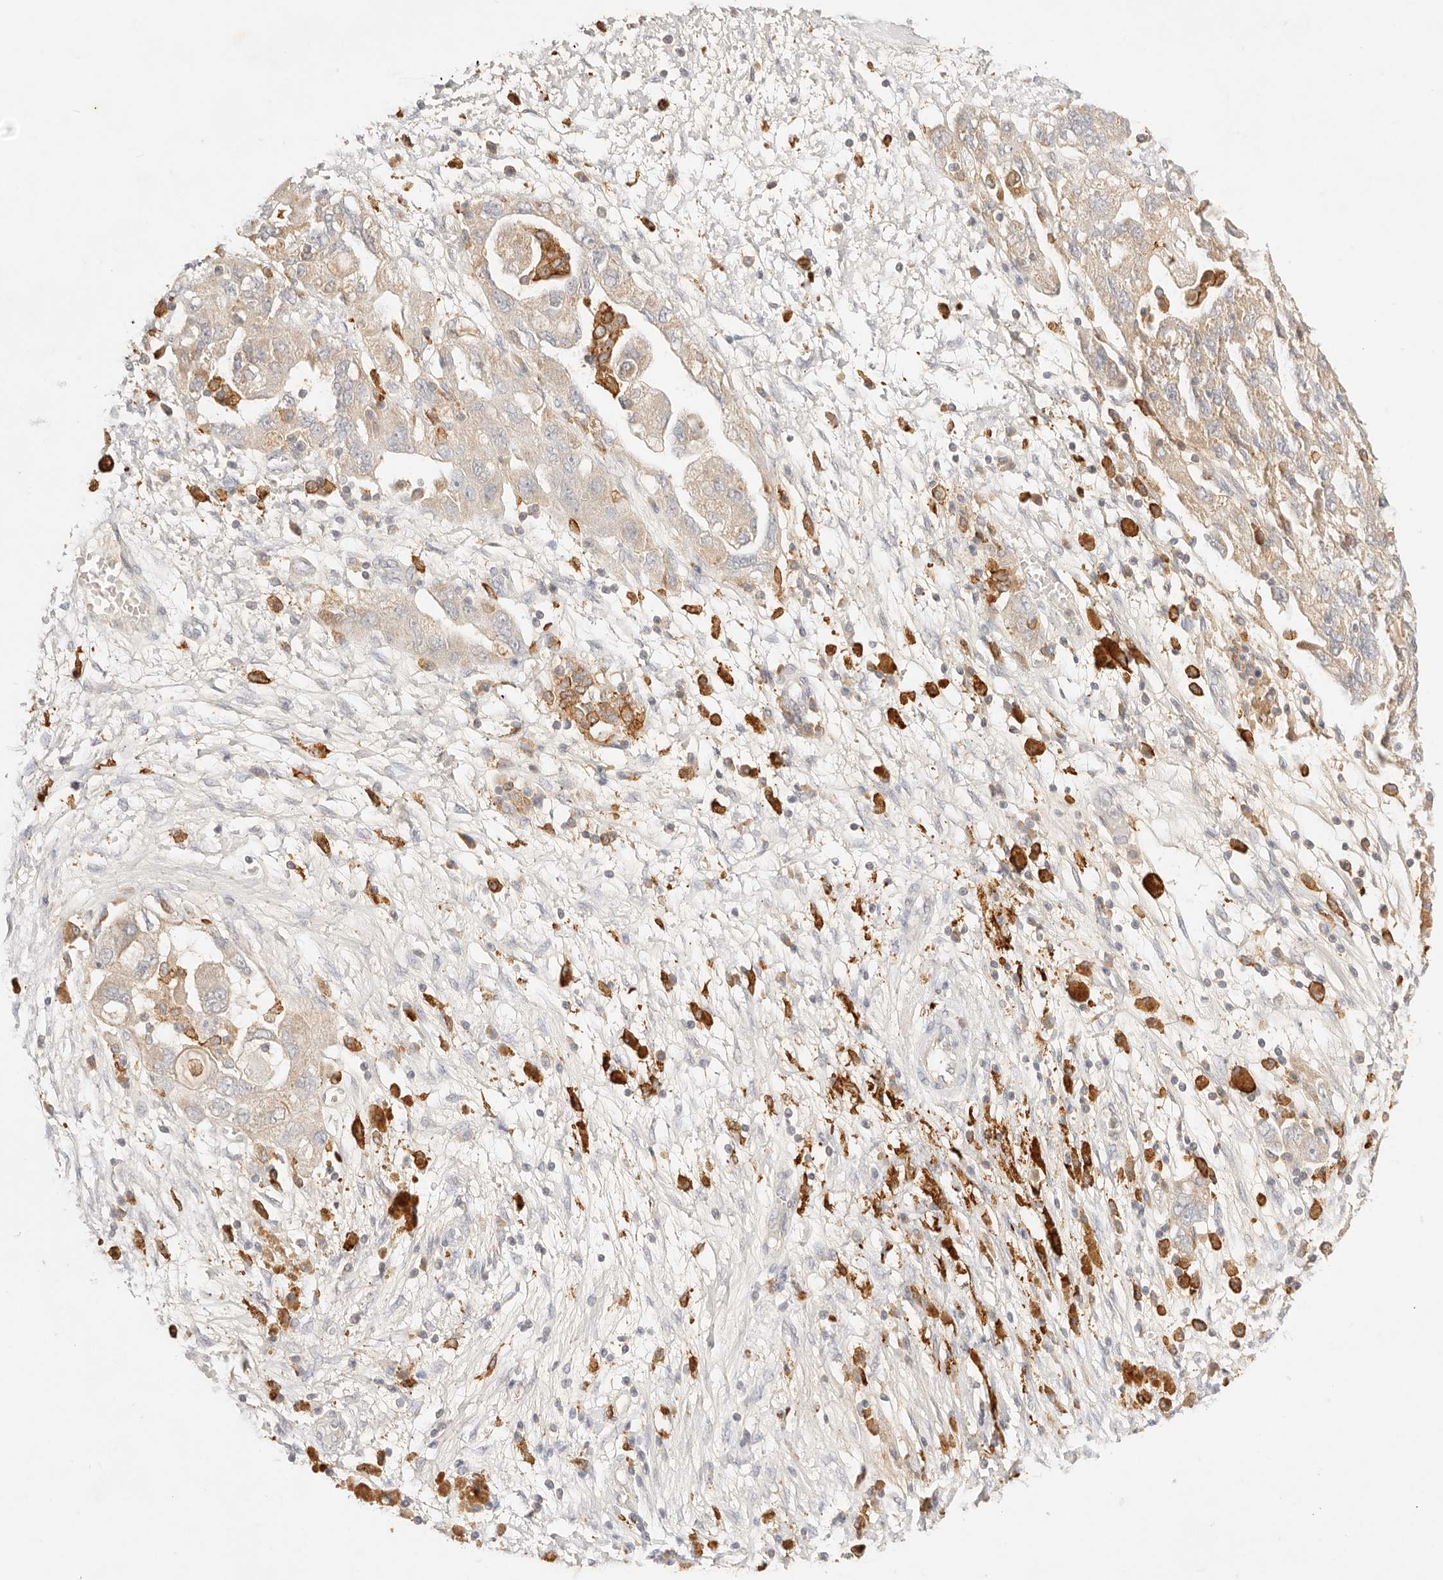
{"staining": {"intensity": "weak", "quantity": ">75%", "location": "cytoplasmic/membranous"}, "tissue": "ovarian cancer", "cell_type": "Tumor cells", "image_type": "cancer", "snomed": [{"axis": "morphology", "description": "Carcinoma, NOS"}, {"axis": "morphology", "description": "Cystadenocarcinoma, serous, NOS"}, {"axis": "topography", "description": "Ovary"}], "caption": "Tumor cells show low levels of weak cytoplasmic/membranous staining in about >75% of cells in human carcinoma (ovarian). The staining was performed using DAB (3,3'-diaminobenzidine) to visualize the protein expression in brown, while the nuclei were stained in blue with hematoxylin (Magnification: 20x).", "gene": "HK2", "patient": {"sex": "female", "age": 69}}